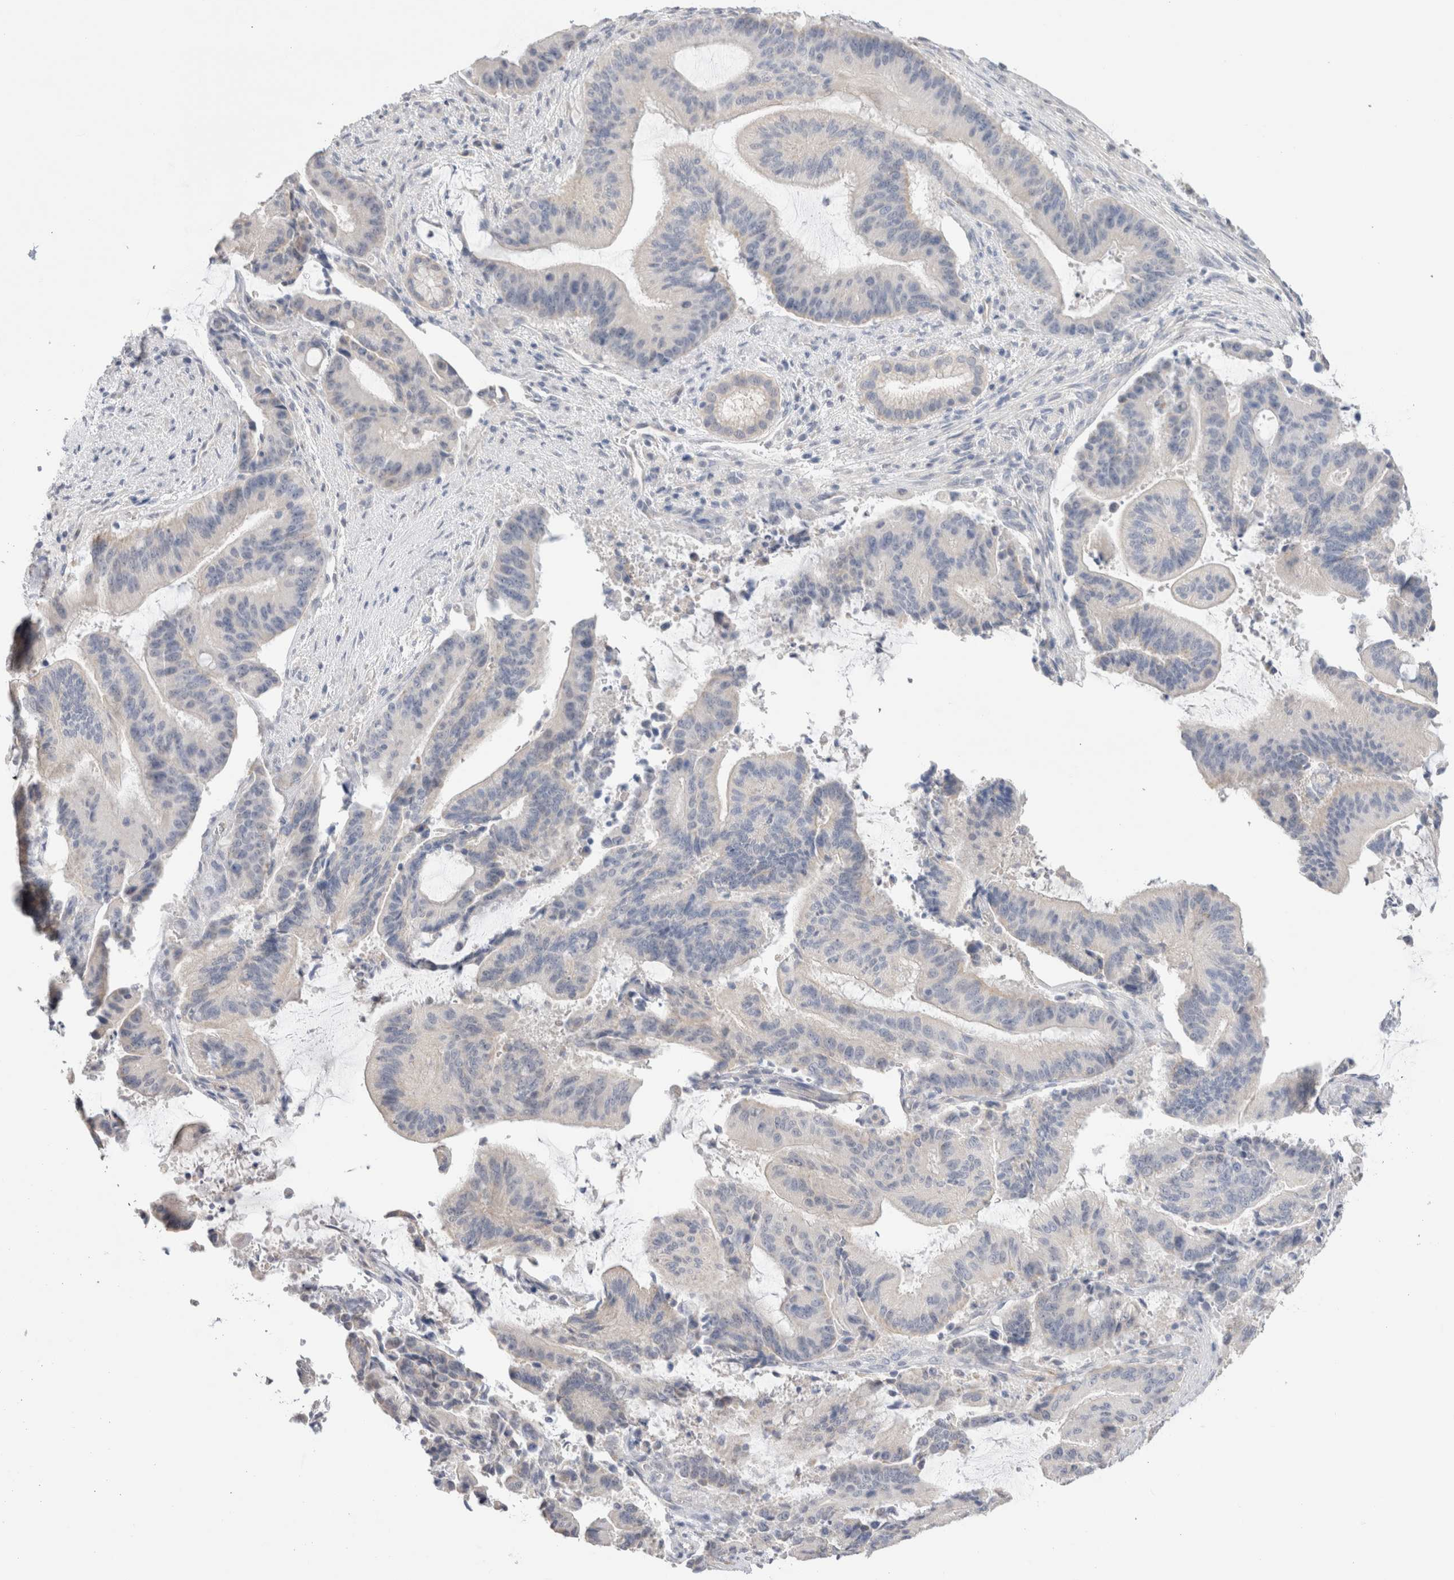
{"staining": {"intensity": "negative", "quantity": "none", "location": "none"}, "tissue": "liver cancer", "cell_type": "Tumor cells", "image_type": "cancer", "snomed": [{"axis": "morphology", "description": "Normal tissue, NOS"}, {"axis": "morphology", "description": "Cholangiocarcinoma"}, {"axis": "topography", "description": "Liver"}, {"axis": "topography", "description": "Peripheral nerve tissue"}], "caption": "Tumor cells are negative for brown protein staining in liver cancer (cholangiocarcinoma). (DAB IHC with hematoxylin counter stain).", "gene": "DMD", "patient": {"sex": "female", "age": 73}}